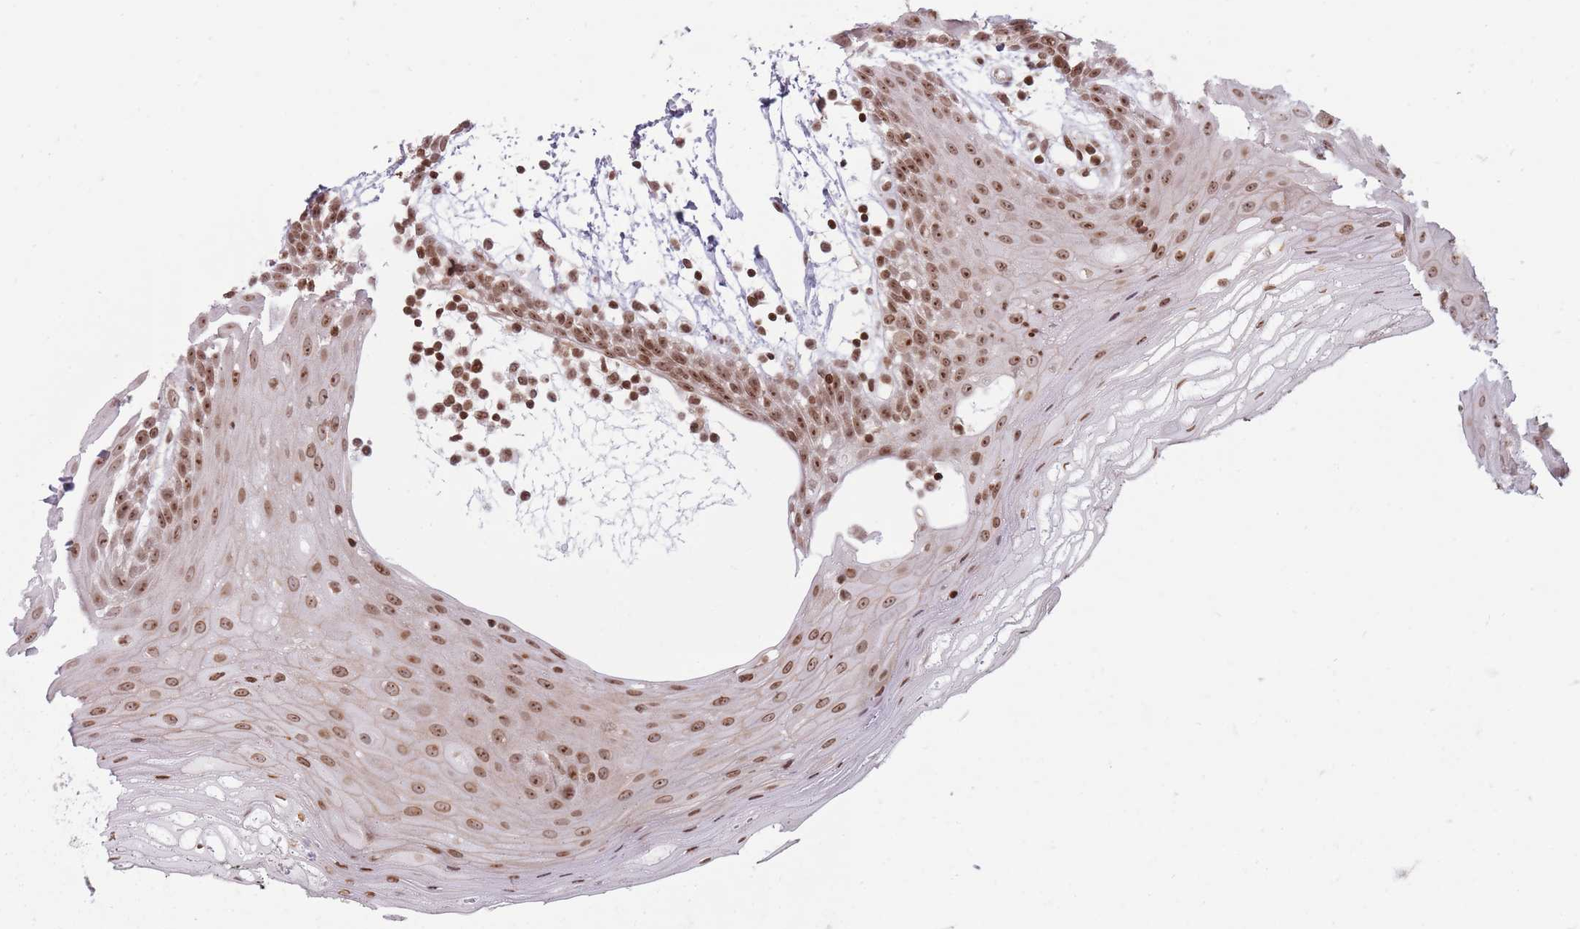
{"staining": {"intensity": "moderate", "quantity": ">75%", "location": "nuclear"}, "tissue": "oral mucosa", "cell_type": "Squamous epithelial cells", "image_type": "normal", "snomed": [{"axis": "morphology", "description": "Normal tissue, NOS"}, {"axis": "topography", "description": "Oral tissue"}, {"axis": "topography", "description": "Tounge, NOS"}], "caption": "Brown immunohistochemical staining in unremarkable oral mucosa demonstrates moderate nuclear expression in approximately >75% of squamous epithelial cells. (DAB (3,3'-diaminobenzidine) IHC, brown staining for protein, blue staining for nuclei).", "gene": "TMC6", "patient": {"sex": "female", "age": 59}}